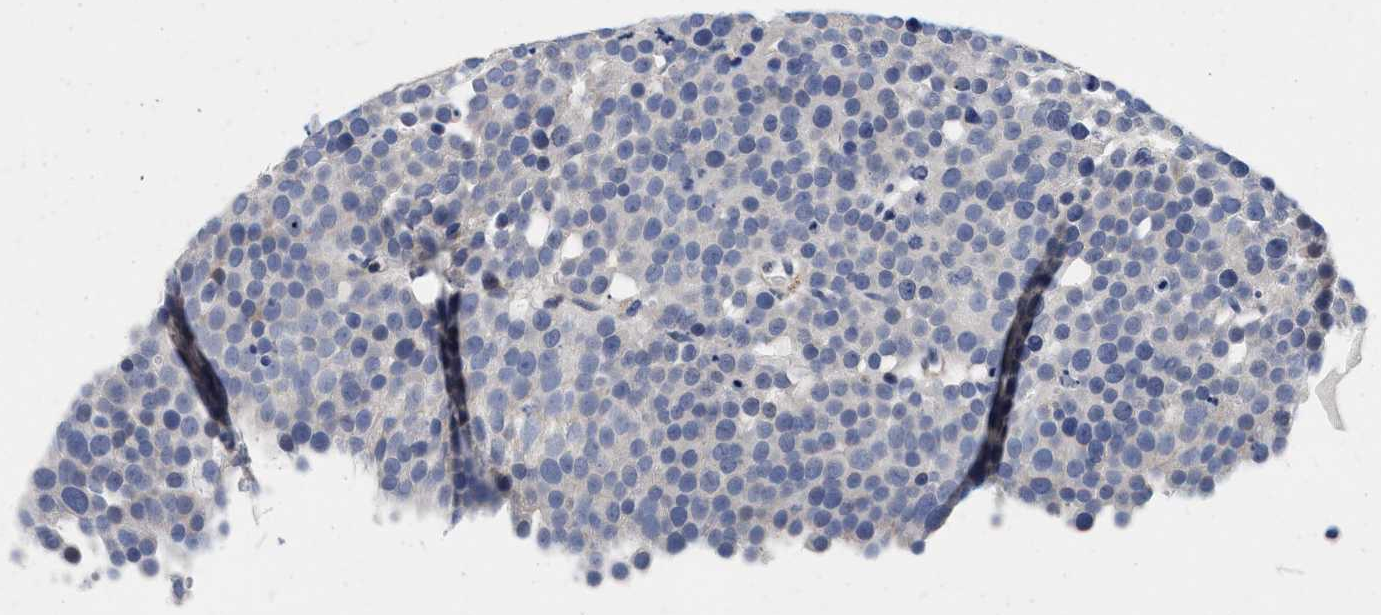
{"staining": {"intensity": "negative", "quantity": "none", "location": "none"}, "tissue": "testis cancer", "cell_type": "Tumor cells", "image_type": "cancer", "snomed": [{"axis": "morphology", "description": "Seminoma, NOS"}, {"axis": "topography", "description": "Testis"}], "caption": "The photomicrograph exhibits no staining of tumor cells in testis cancer.", "gene": "LAD1", "patient": {"sex": "male", "age": 71}}